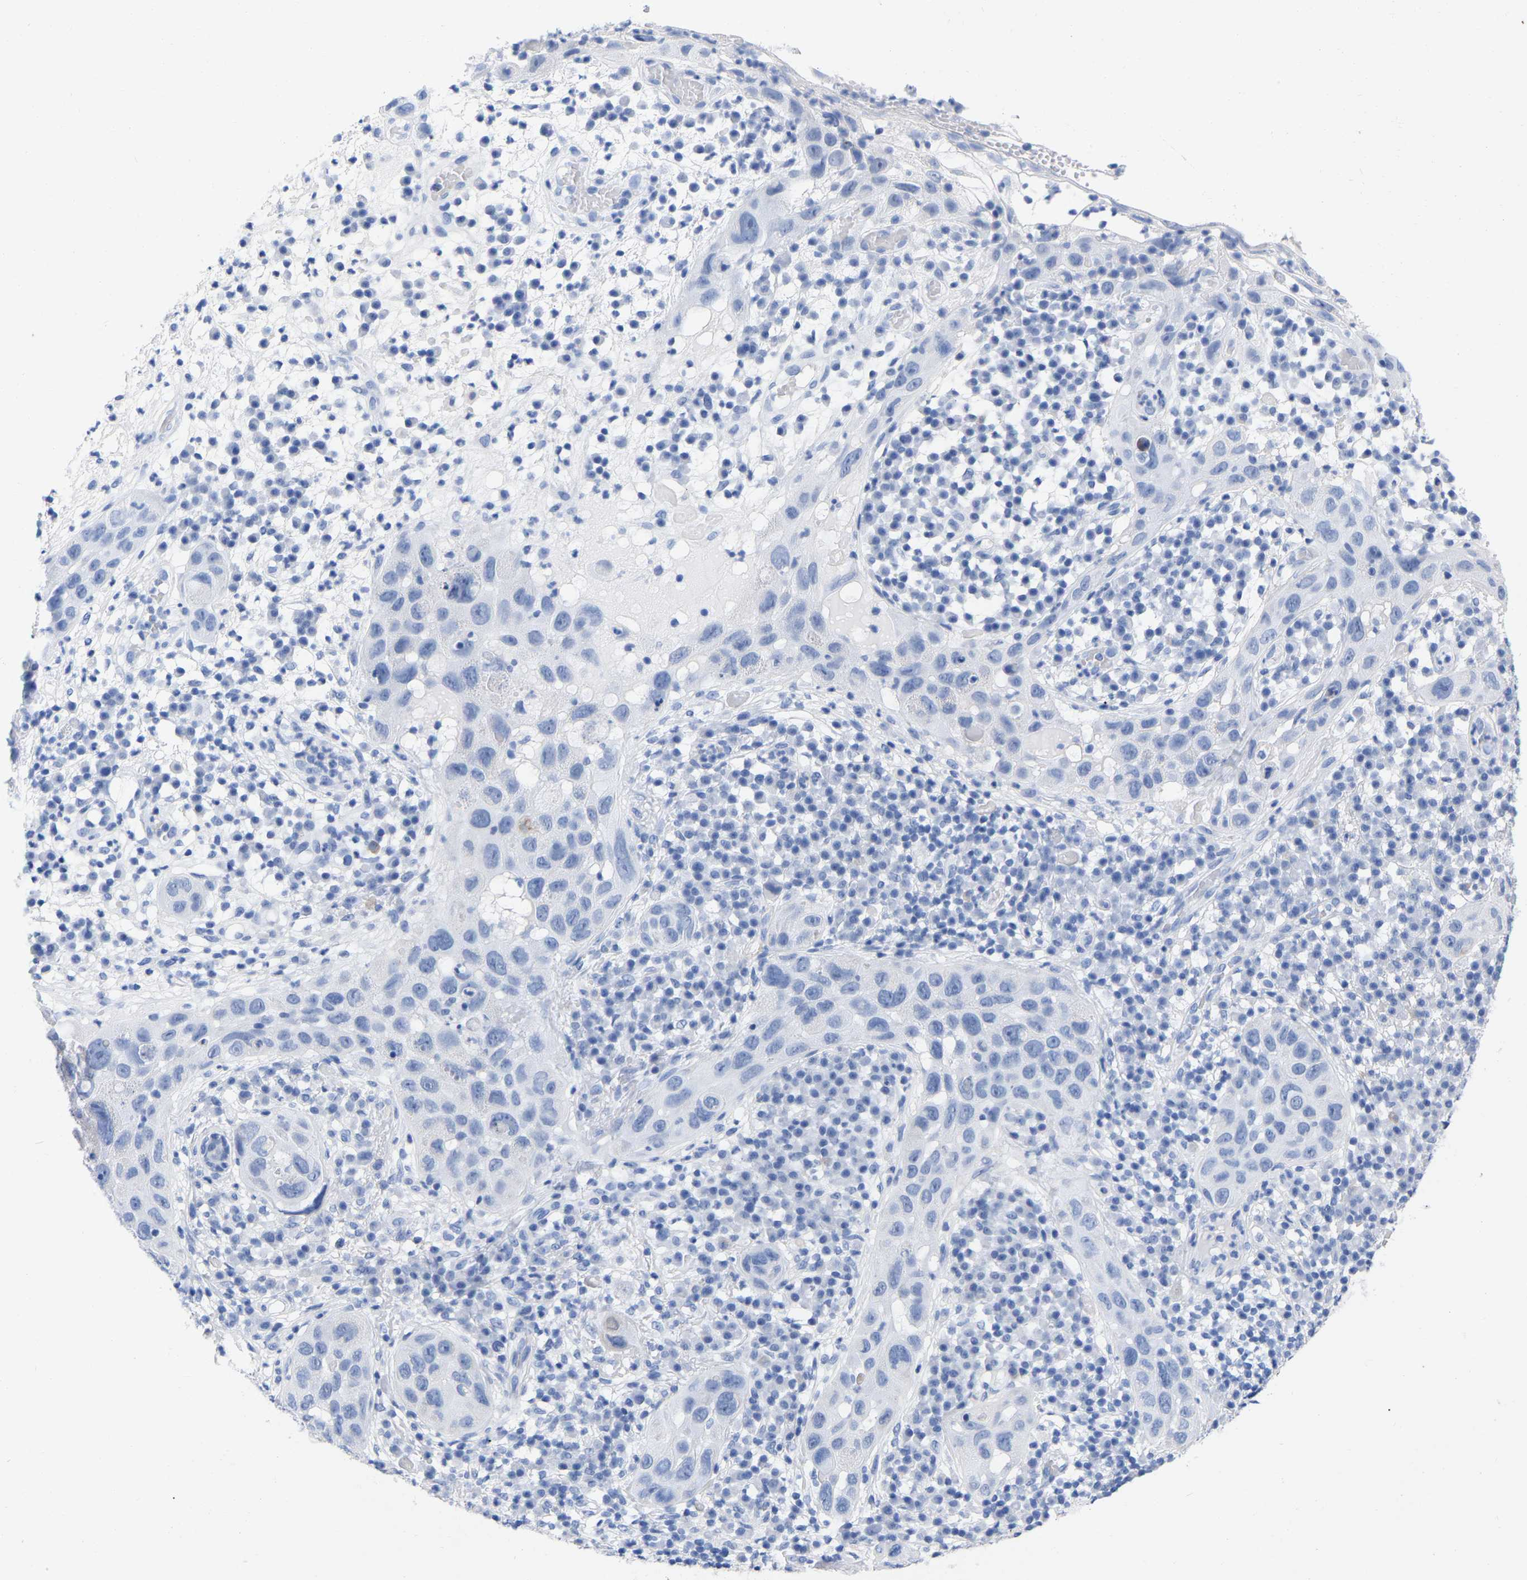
{"staining": {"intensity": "negative", "quantity": "none", "location": "none"}, "tissue": "skin cancer", "cell_type": "Tumor cells", "image_type": "cancer", "snomed": [{"axis": "morphology", "description": "Squamous cell carcinoma in situ, NOS"}, {"axis": "morphology", "description": "Squamous cell carcinoma, NOS"}, {"axis": "topography", "description": "Skin"}], "caption": "Immunohistochemistry micrograph of human squamous cell carcinoma in situ (skin) stained for a protein (brown), which exhibits no staining in tumor cells.", "gene": "HAPLN1", "patient": {"sex": "male", "age": 93}}